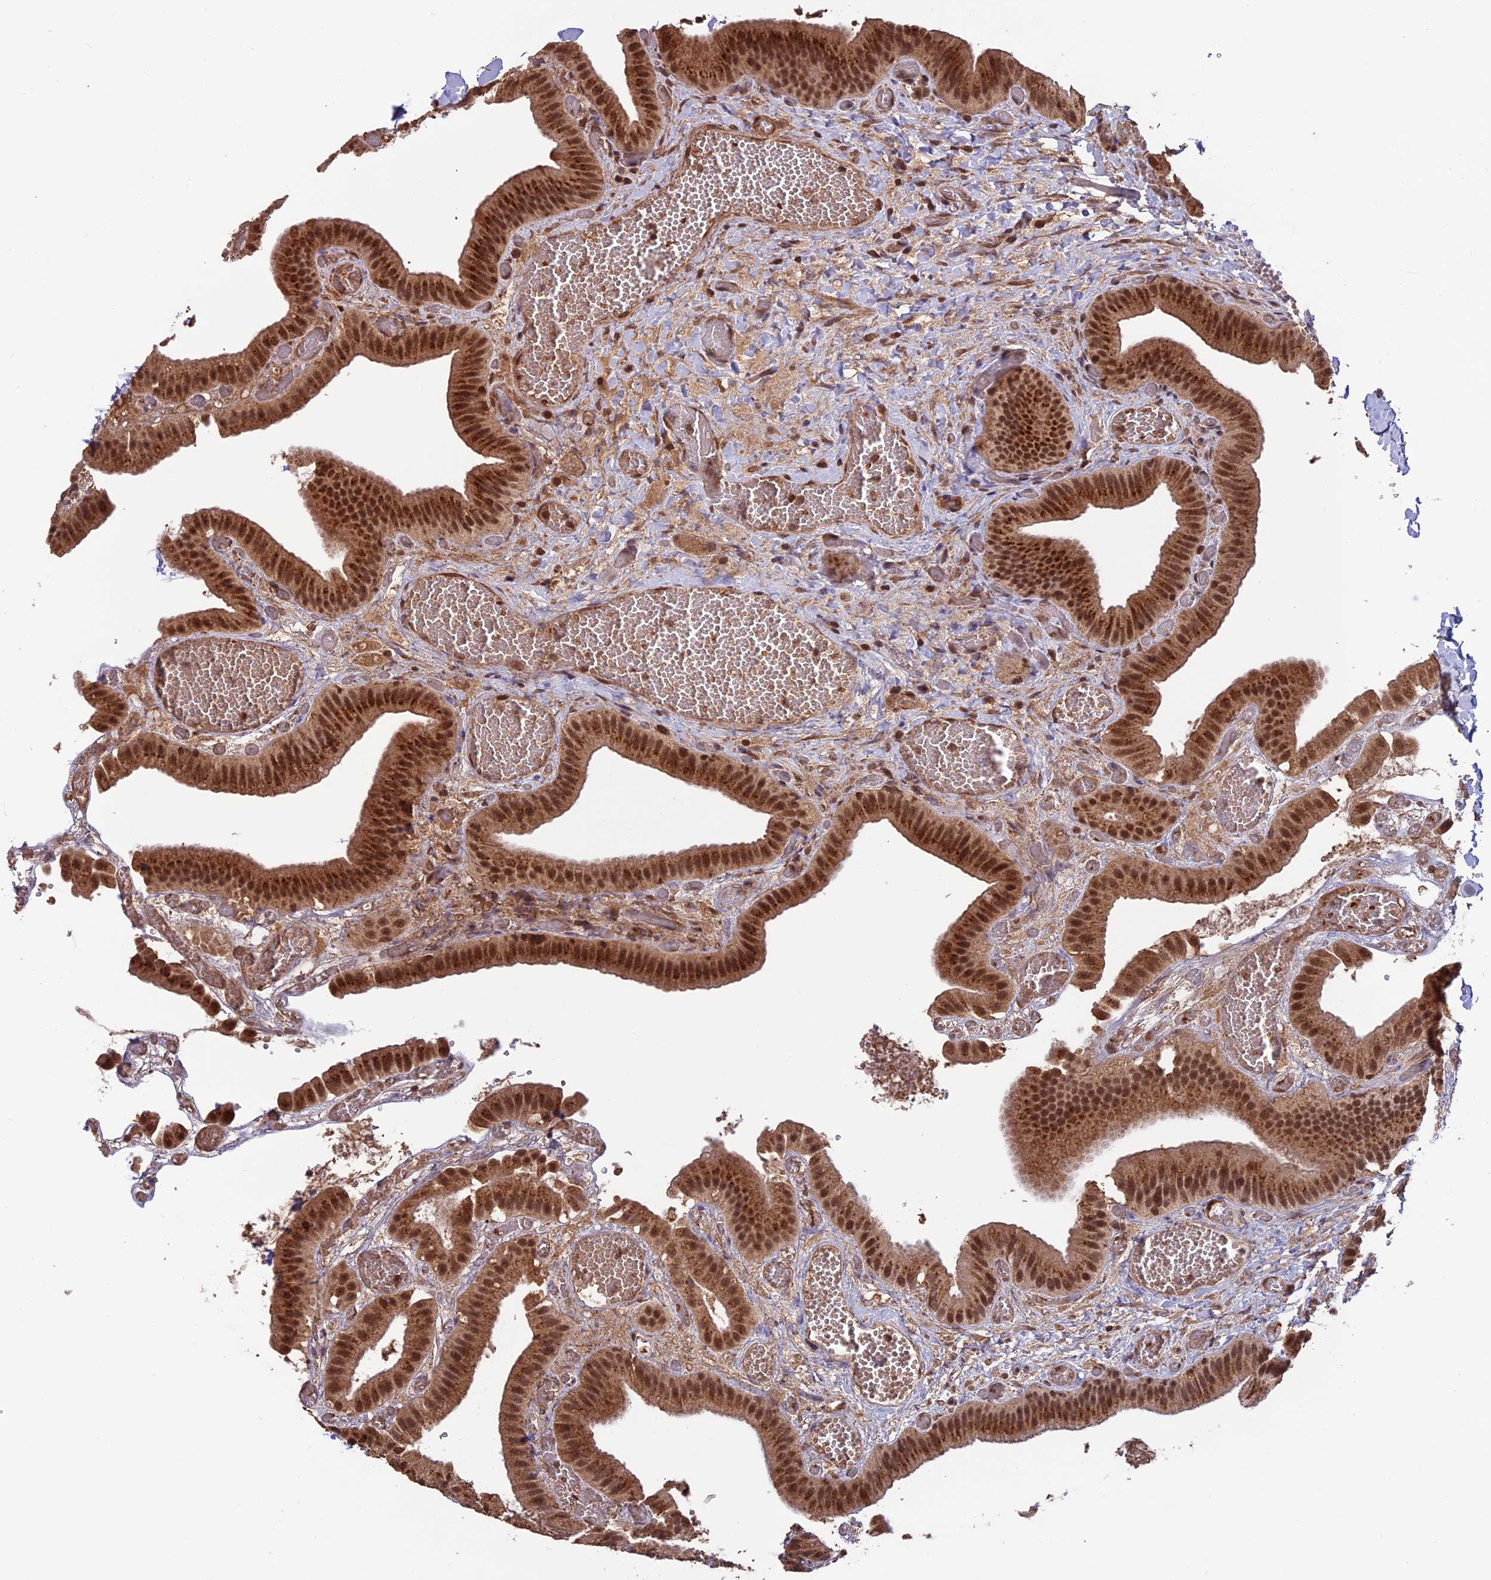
{"staining": {"intensity": "strong", "quantity": ">75%", "location": "cytoplasmic/membranous,nuclear"}, "tissue": "gallbladder", "cell_type": "Glandular cells", "image_type": "normal", "snomed": [{"axis": "morphology", "description": "Normal tissue, NOS"}, {"axis": "topography", "description": "Gallbladder"}], "caption": "Immunohistochemistry histopathology image of unremarkable gallbladder: human gallbladder stained using IHC exhibits high levels of strong protein expression localized specifically in the cytoplasmic/membranous,nuclear of glandular cells, appearing as a cytoplasmic/membranous,nuclear brown color.", "gene": "CABIN1", "patient": {"sex": "female", "age": 64}}